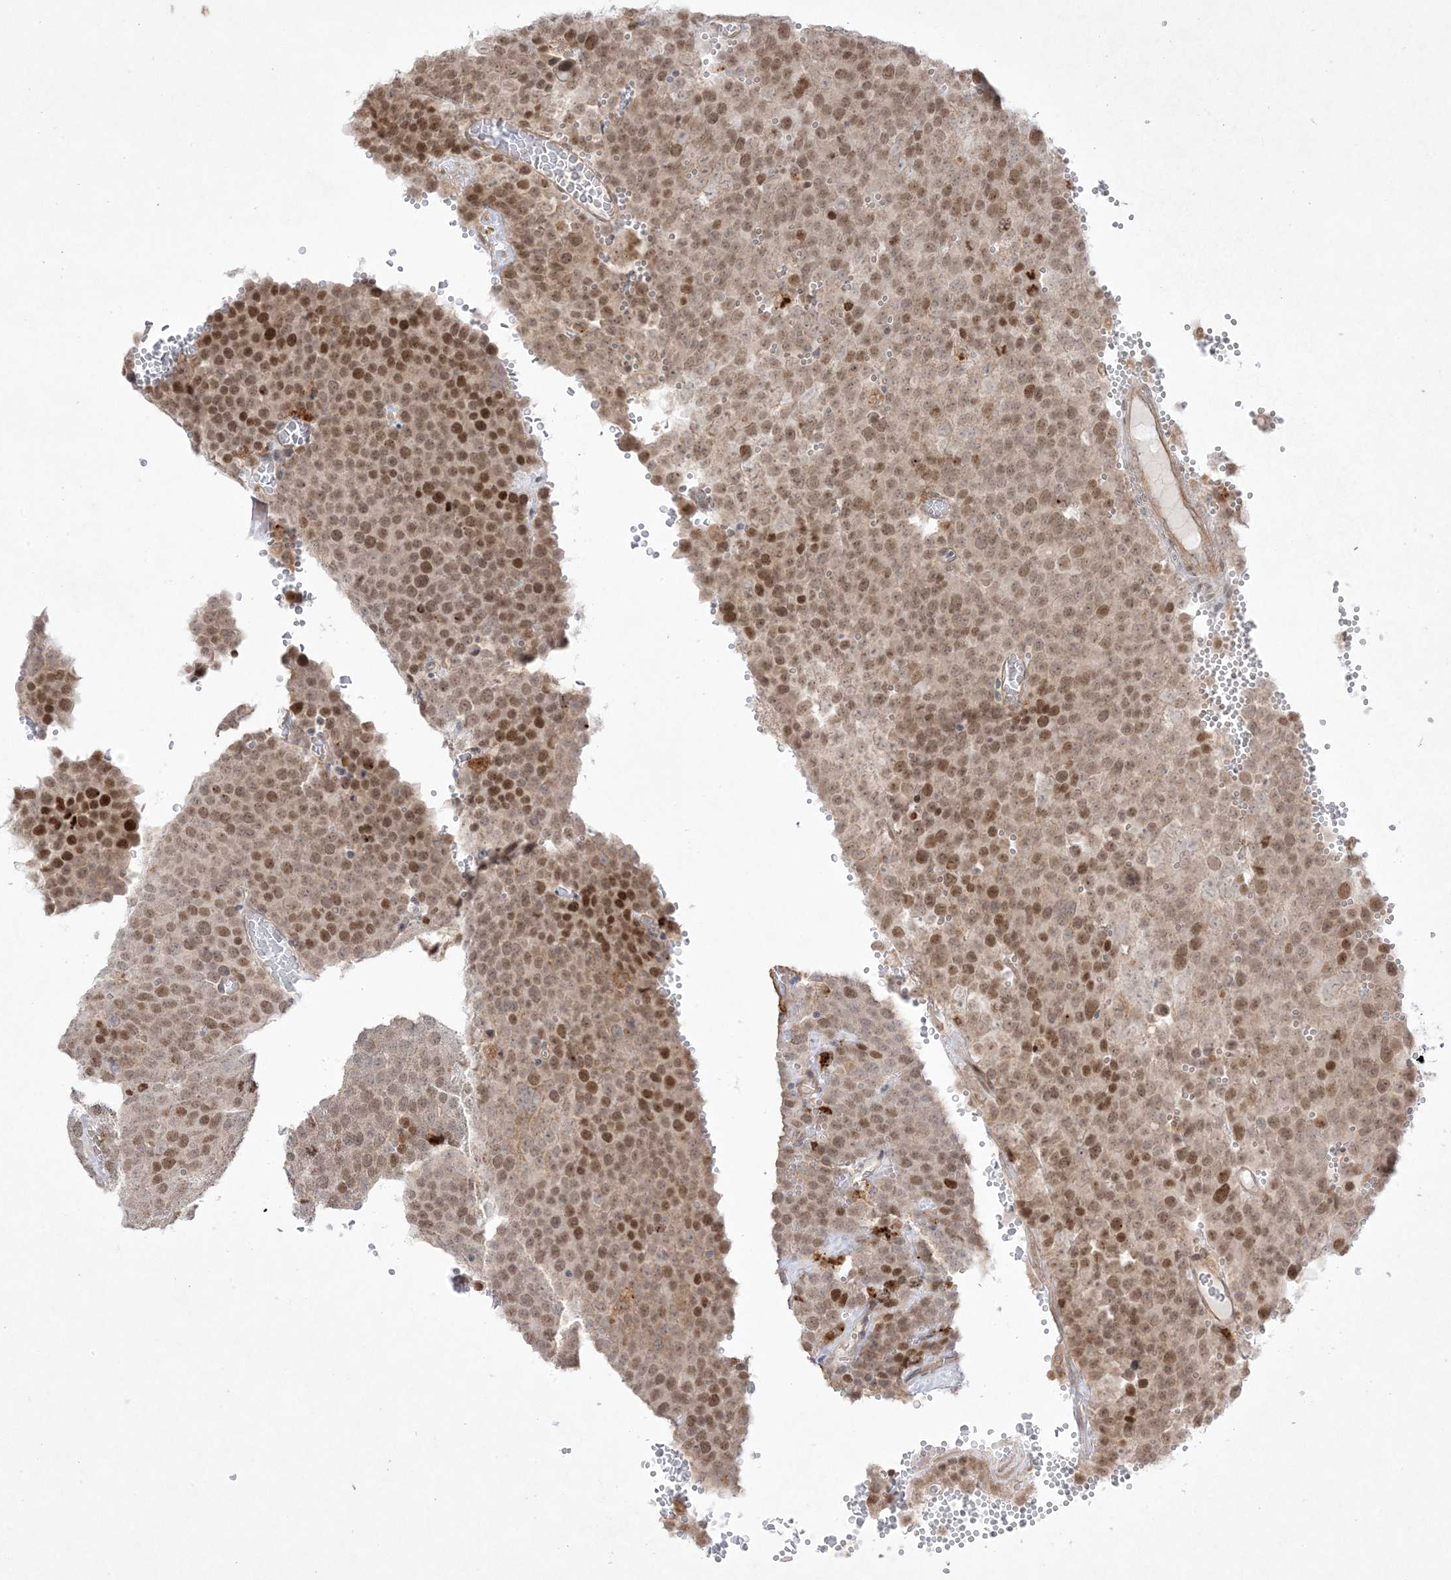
{"staining": {"intensity": "moderate", "quantity": ">75%", "location": "nuclear"}, "tissue": "testis cancer", "cell_type": "Tumor cells", "image_type": "cancer", "snomed": [{"axis": "morphology", "description": "Seminoma, NOS"}, {"axis": "topography", "description": "Testis"}], "caption": "DAB immunohistochemical staining of human seminoma (testis) reveals moderate nuclear protein staining in approximately >75% of tumor cells. (DAB = brown stain, brightfield microscopy at high magnification).", "gene": "PTK6", "patient": {"sex": "male", "age": 71}}